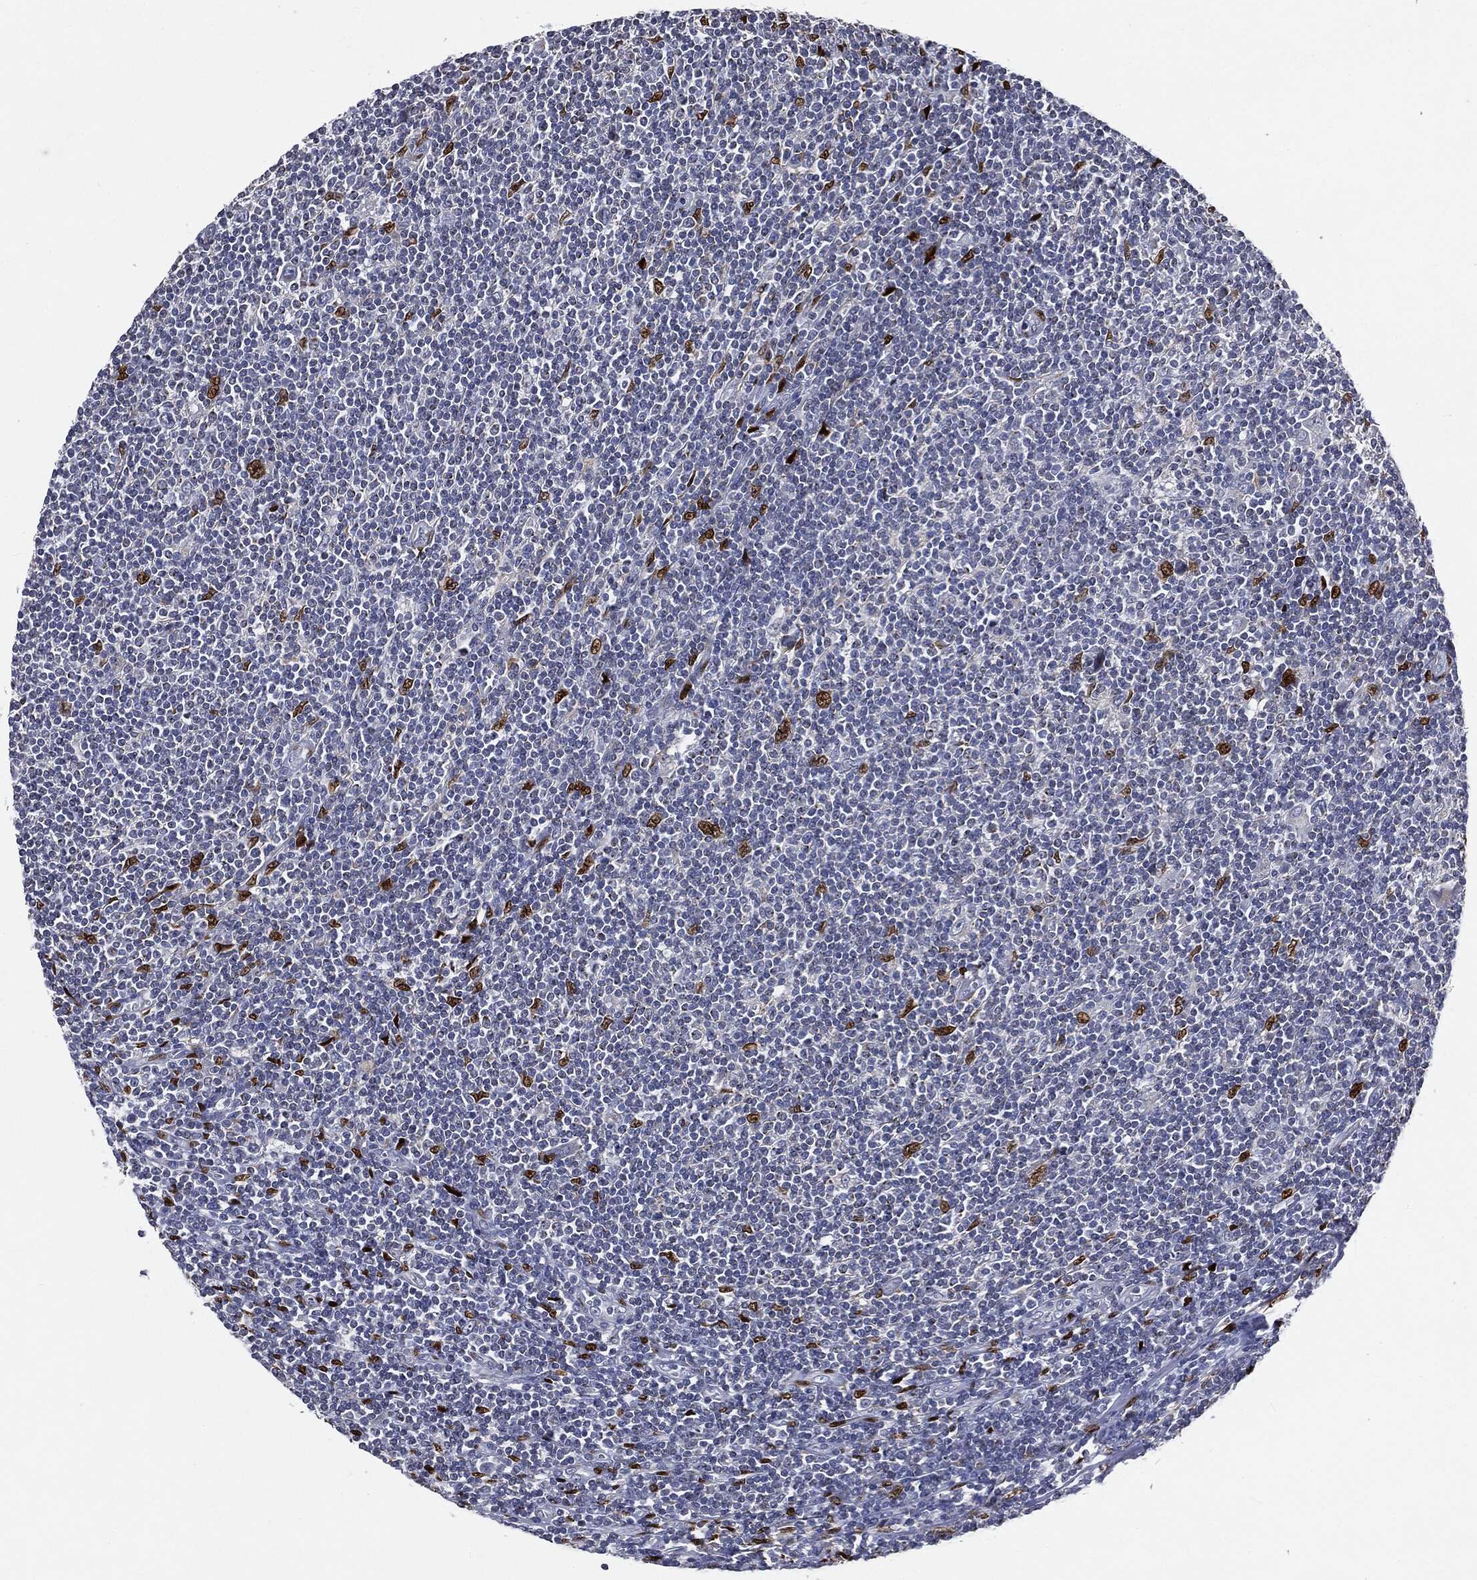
{"staining": {"intensity": "strong", "quantity": "<25%", "location": "nuclear"}, "tissue": "lymphoma", "cell_type": "Tumor cells", "image_type": "cancer", "snomed": [{"axis": "morphology", "description": "Hodgkin's disease, NOS"}, {"axis": "topography", "description": "Lymph node"}], "caption": "High-power microscopy captured an immunohistochemistry (IHC) micrograph of lymphoma, revealing strong nuclear expression in about <25% of tumor cells. The staining is performed using DAB (3,3'-diaminobenzidine) brown chromogen to label protein expression. The nuclei are counter-stained blue using hematoxylin.", "gene": "CASD1", "patient": {"sex": "male", "age": 40}}